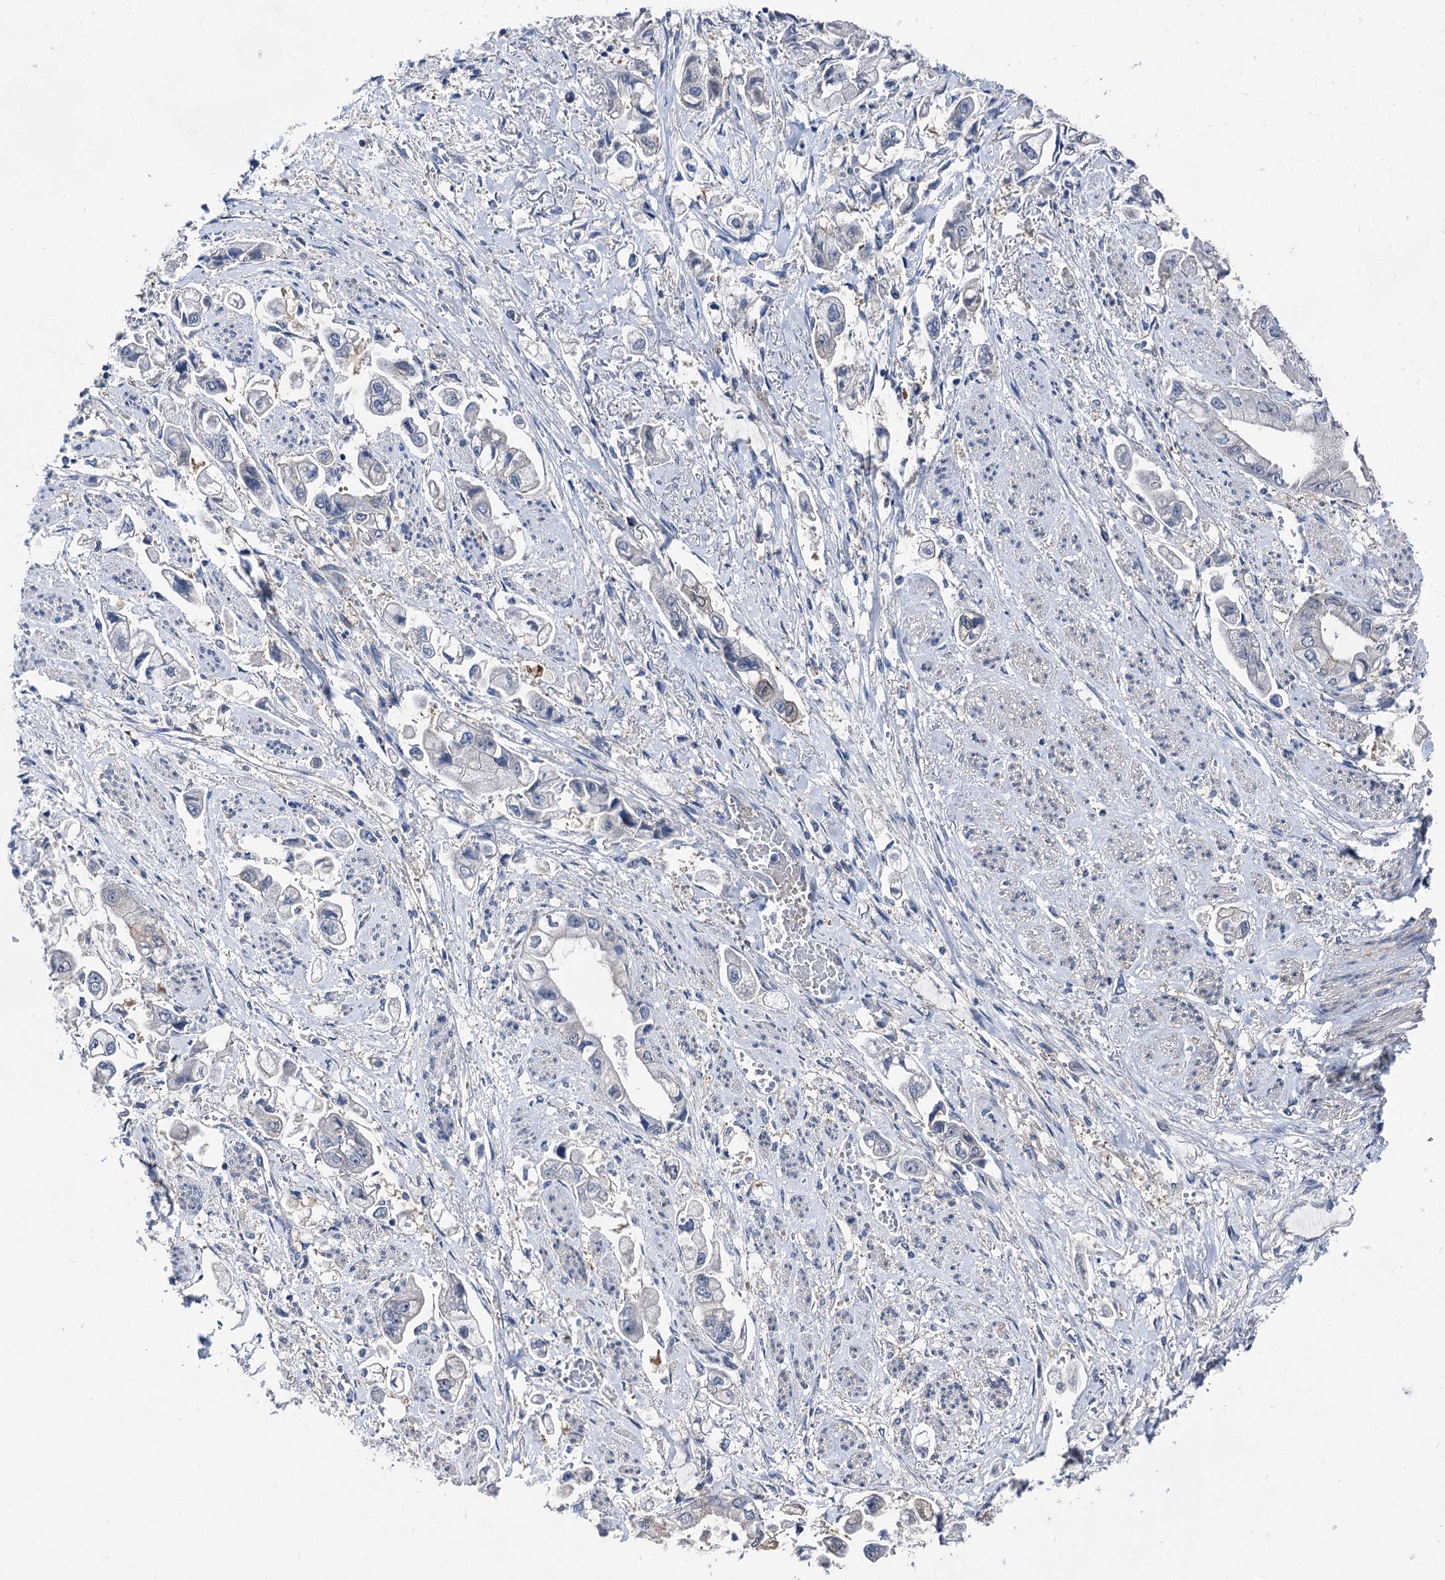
{"staining": {"intensity": "negative", "quantity": "none", "location": "none"}, "tissue": "stomach cancer", "cell_type": "Tumor cells", "image_type": "cancer", "snomed": [{"axis": "morphology", "description": "Adenocarcinoma, NOS"}, {"axis": "topography", "description": "Stomach"}], "caption": "Stomach adenocarcinoma stained for a protein using IHC reveals no staining tumor cells.", "gene": "GLO1", "patient": {"sex": "male", "age": 62}}